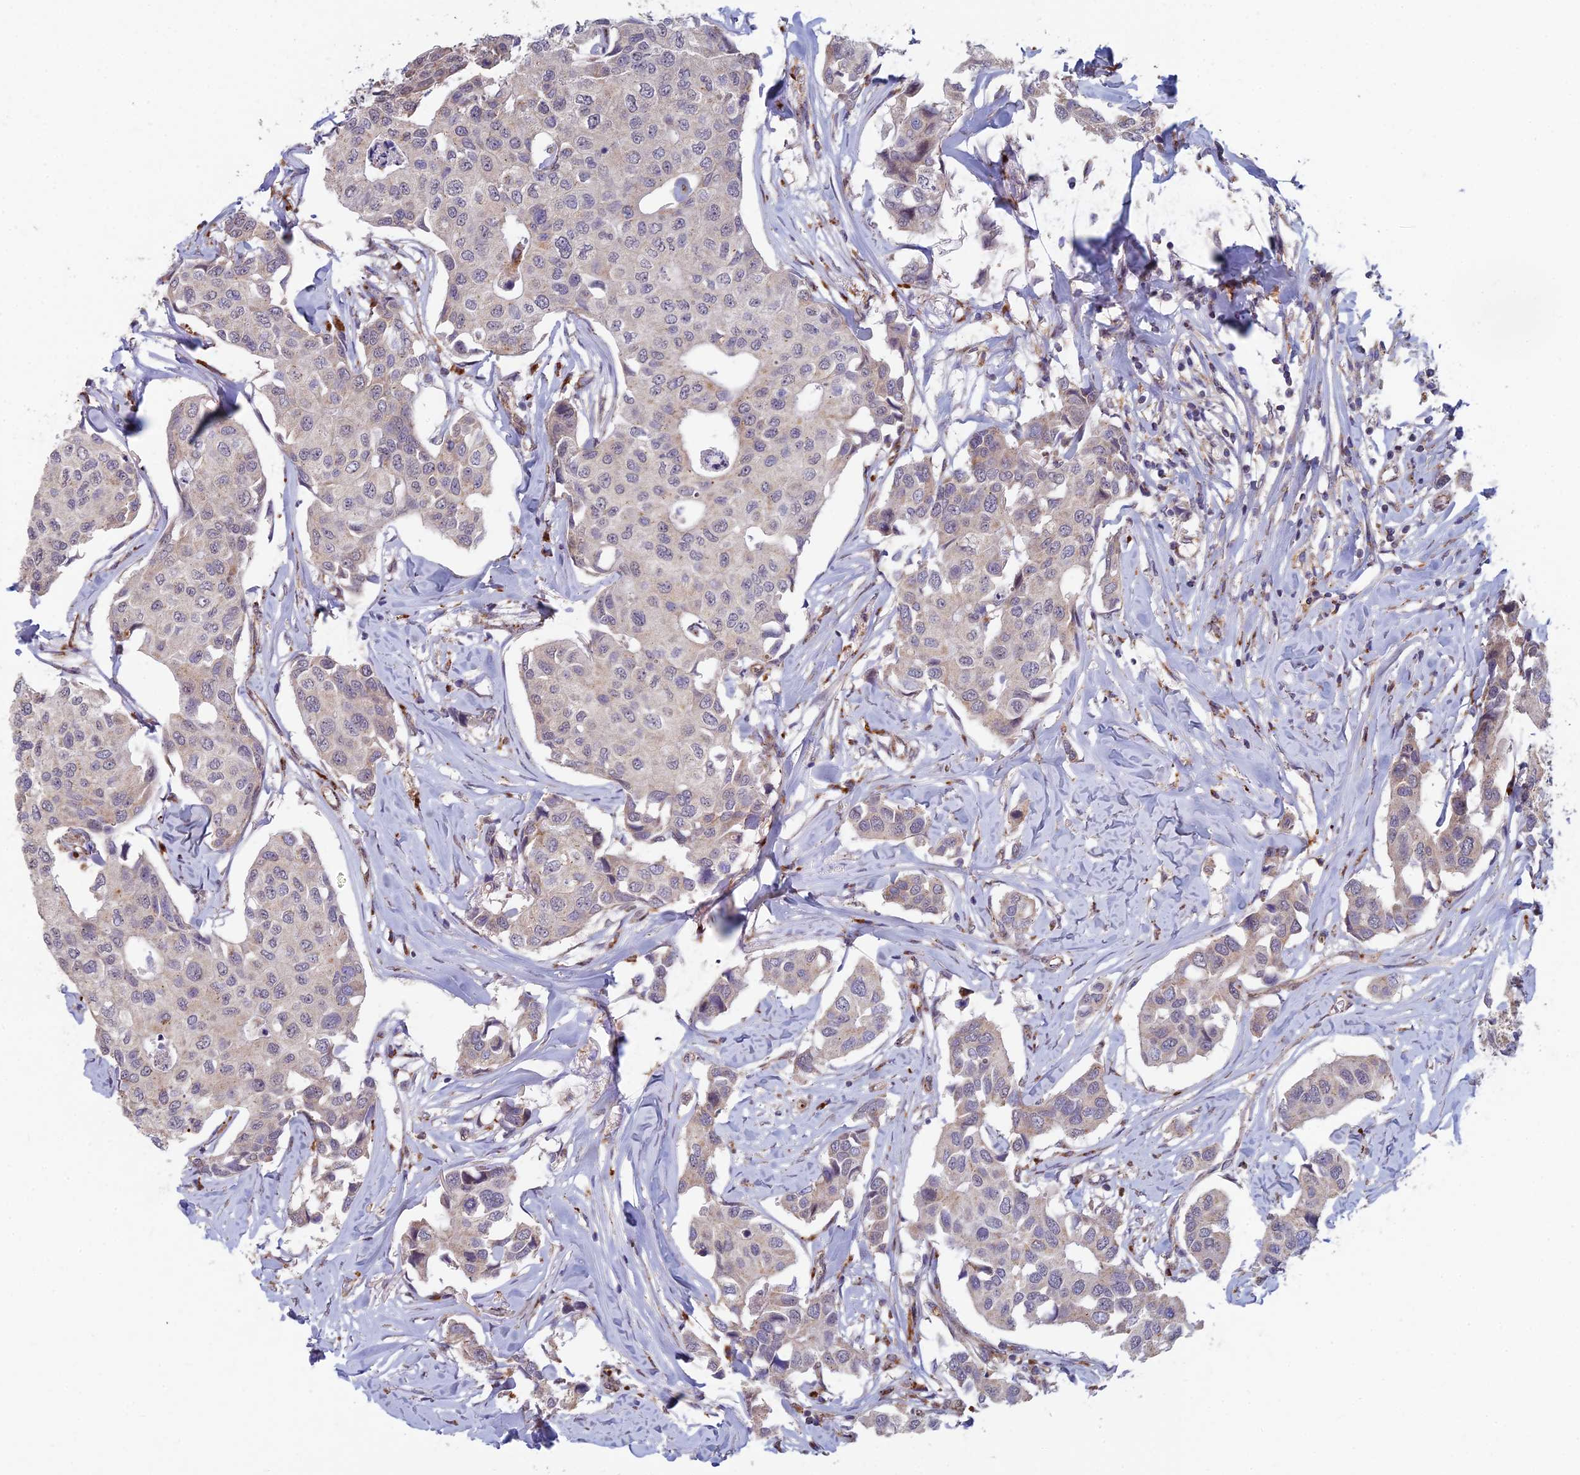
{"staining": {"intensity": "weak", "quantity": "25%-75%", "location": "cytoplasmic/membranous"}, "tissue": "breast cancer", "cell_type": "Tumor cells", "image_type": "cancer", "snomed": [{"axis": "morphology", "description": "Duct carcinoma"}, {"axis": "topography", "description": "Breast"}], "caption": "Immunohistochemical staining of human intraductal carcinoma (breast) displays low levels of weak cytoplasmic/membranous expression in approximately 25%-75% of tumor cells.", "gene": "FOXS1", "patient": {"sex": "female", "age": 80}}